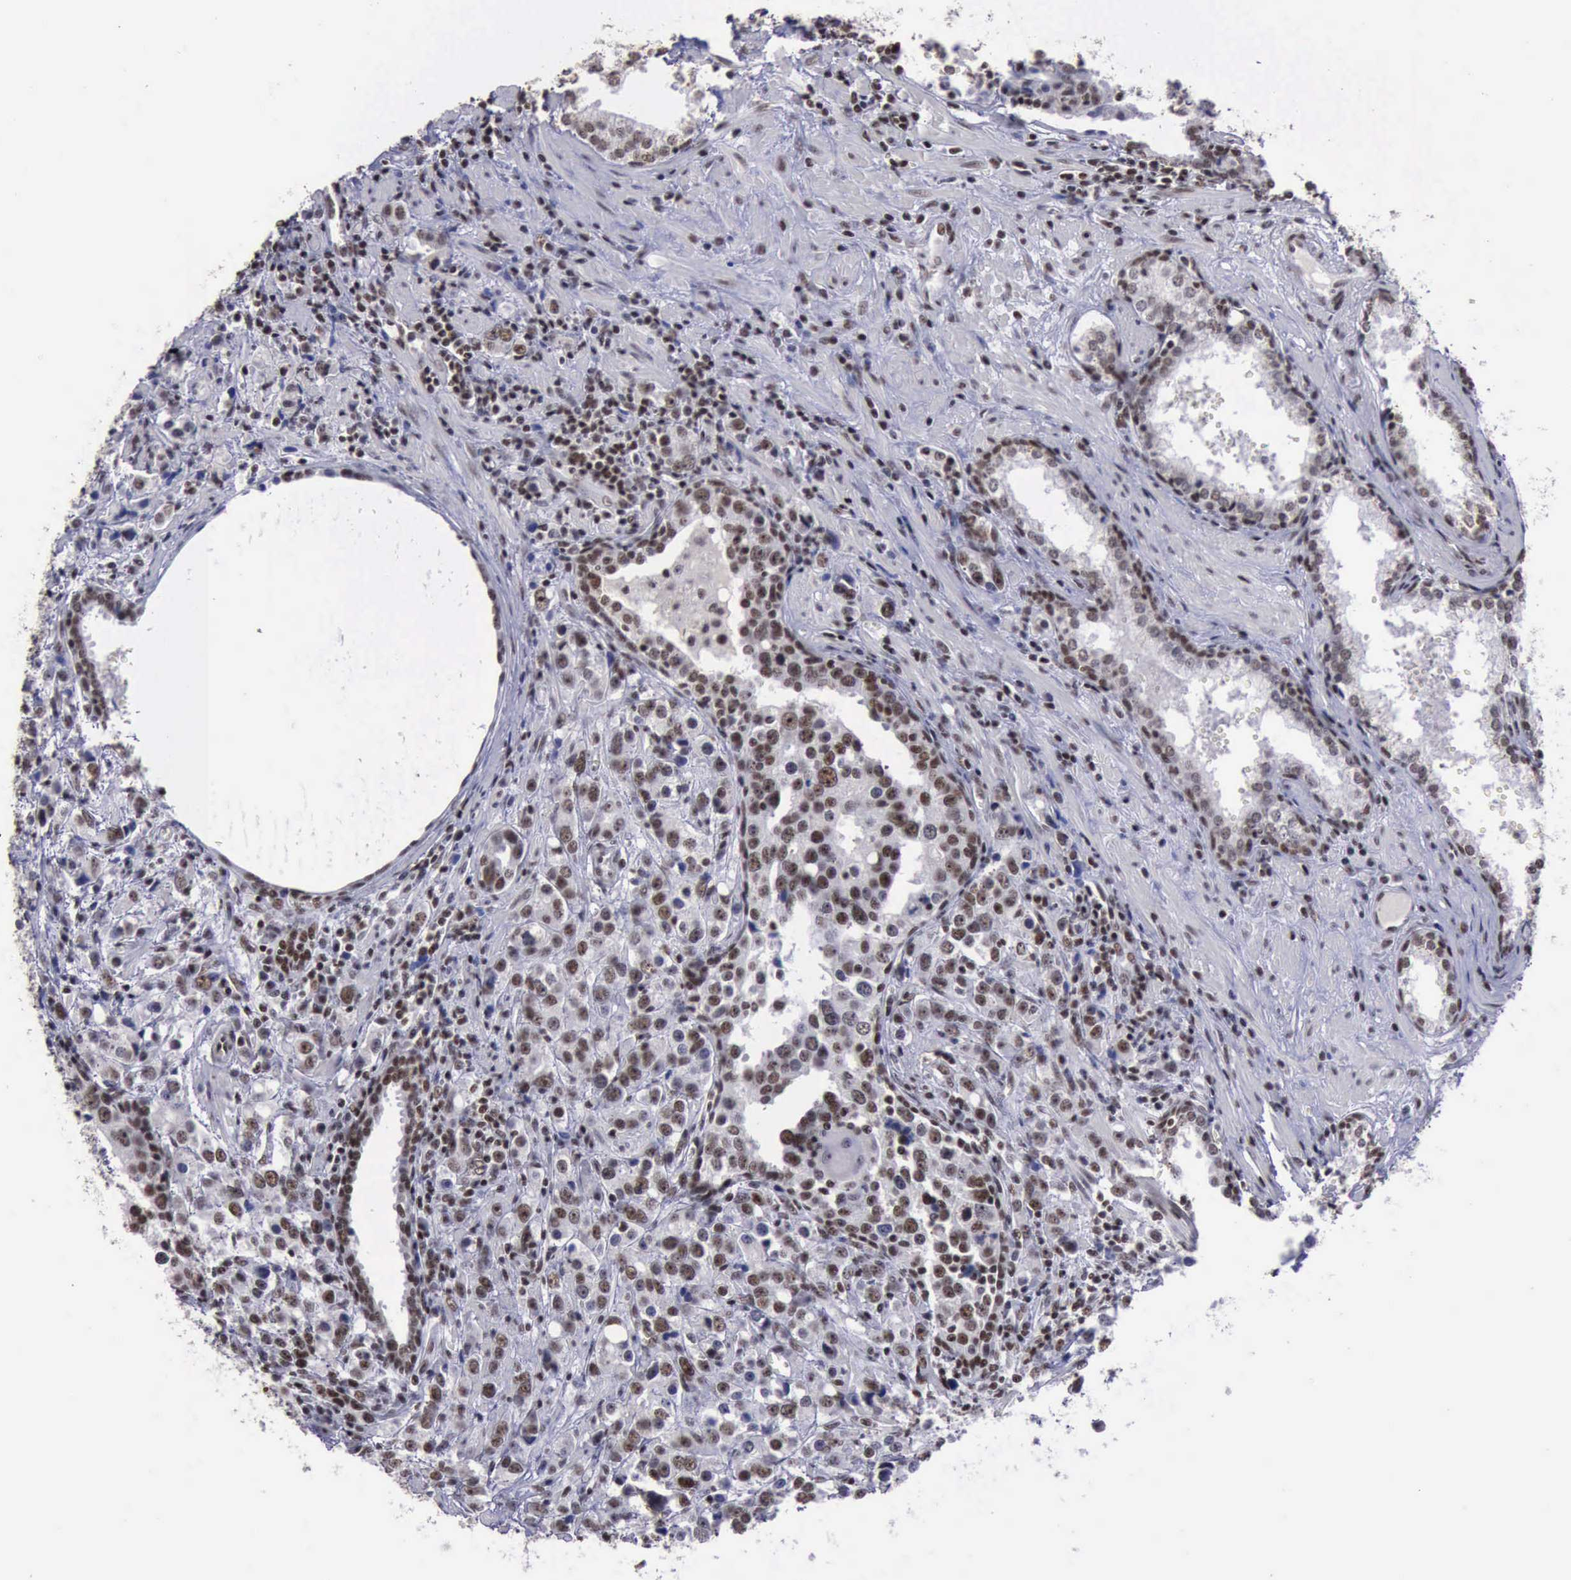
{"staining": {"intensity": "moderate", "quantity": ">75%", "location": "nuclear"}, "tissue": "prostate cancer", "cell_type": "Tumor cells", "image_type": "cancer", "snomed": [{"axis": "morphology", "description": "Adenocarcinoma, High grade"}, {"axis": "topography", "description": "Prostate"}], "caption": "A high-resolution photomicrograph shows immunohistochemistry (IHC) staining of prostate cancer (adenocarcinoma (high-grade)), which shows moderate nuclear positivity in approximately >75% of tumor cells.", "gene": "YY1", "patient": {"sex": "male", "age": 71}}